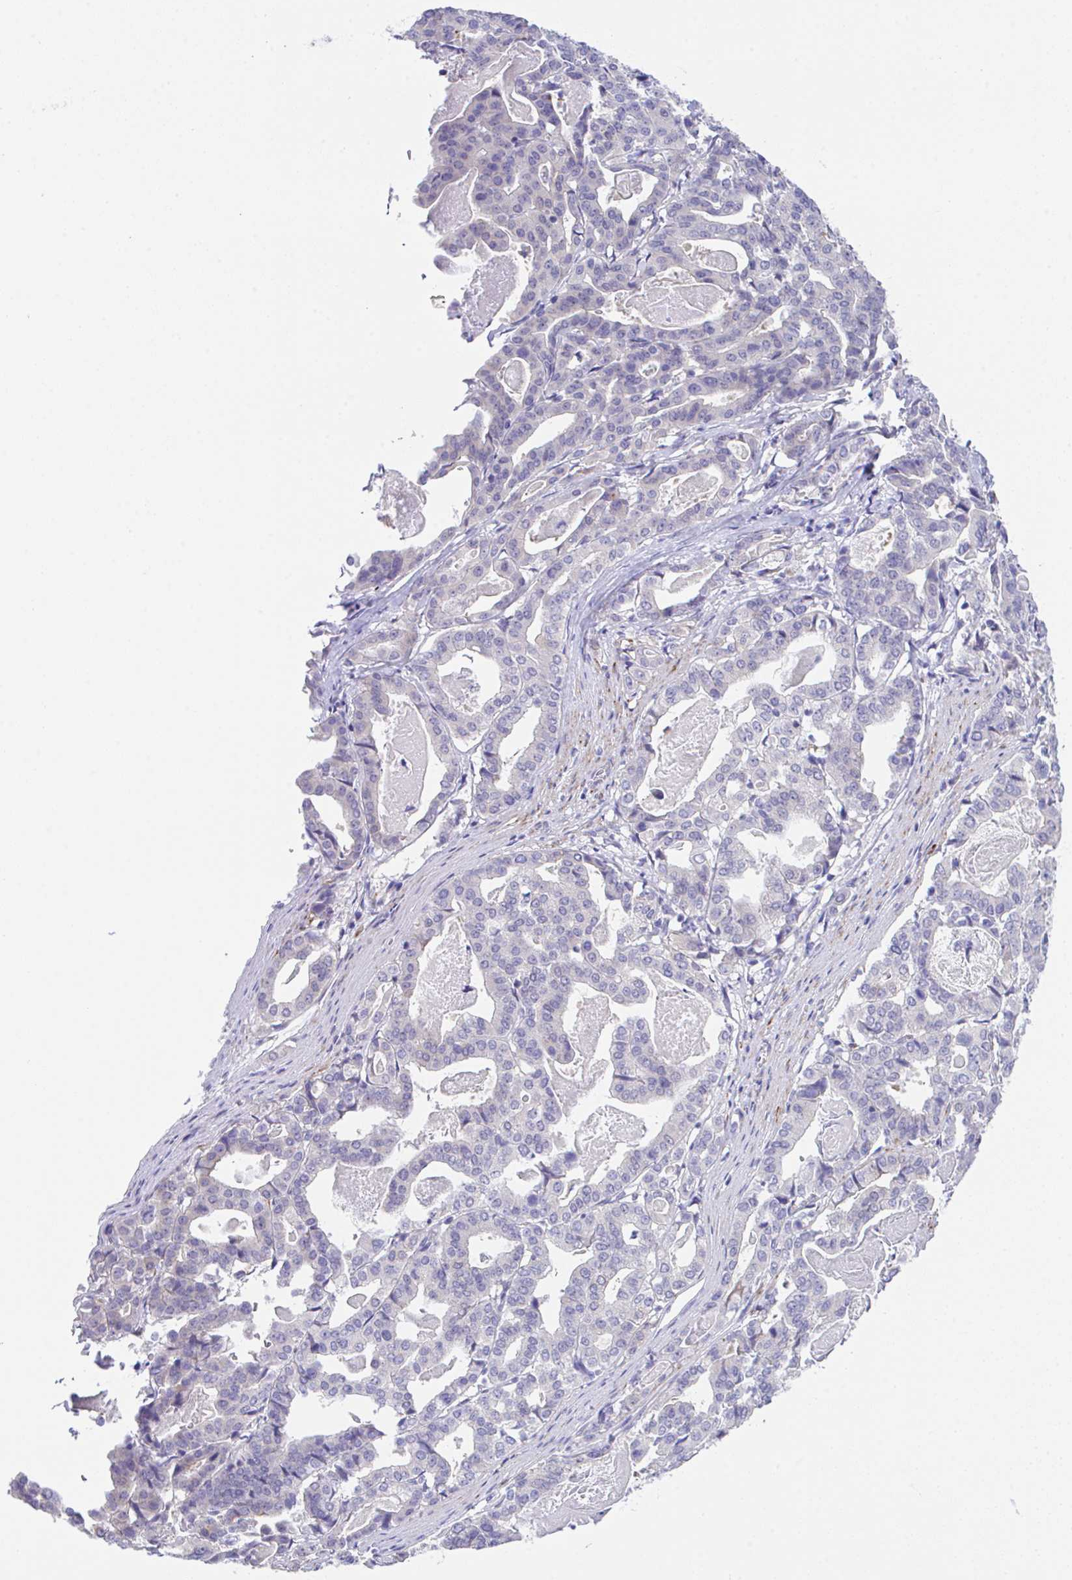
{"staining": {"intensity": "negative", "quantity": "none", "location": "none"}, "tissue": "stomach cancer", "cell_type": "Tumor cells", "image_type": "cancer", "snomed": [{"axis": "morphology", "description": "Adenocarcinoma, NOS"}, {"axis": "topography", "description": "Stomach"}], "caption": "Immunohistochemistry of human stomach cancer (adenocarcinoma) demonstrates no staining in tumor cells. The staining is performed using DAB (3,3'-diaminobenzidine) brown chromogen with nuclei counter-stained in using hematoxylin.", "gene": "HOXB4", "patient": {"sex": "male", "age": 48}}